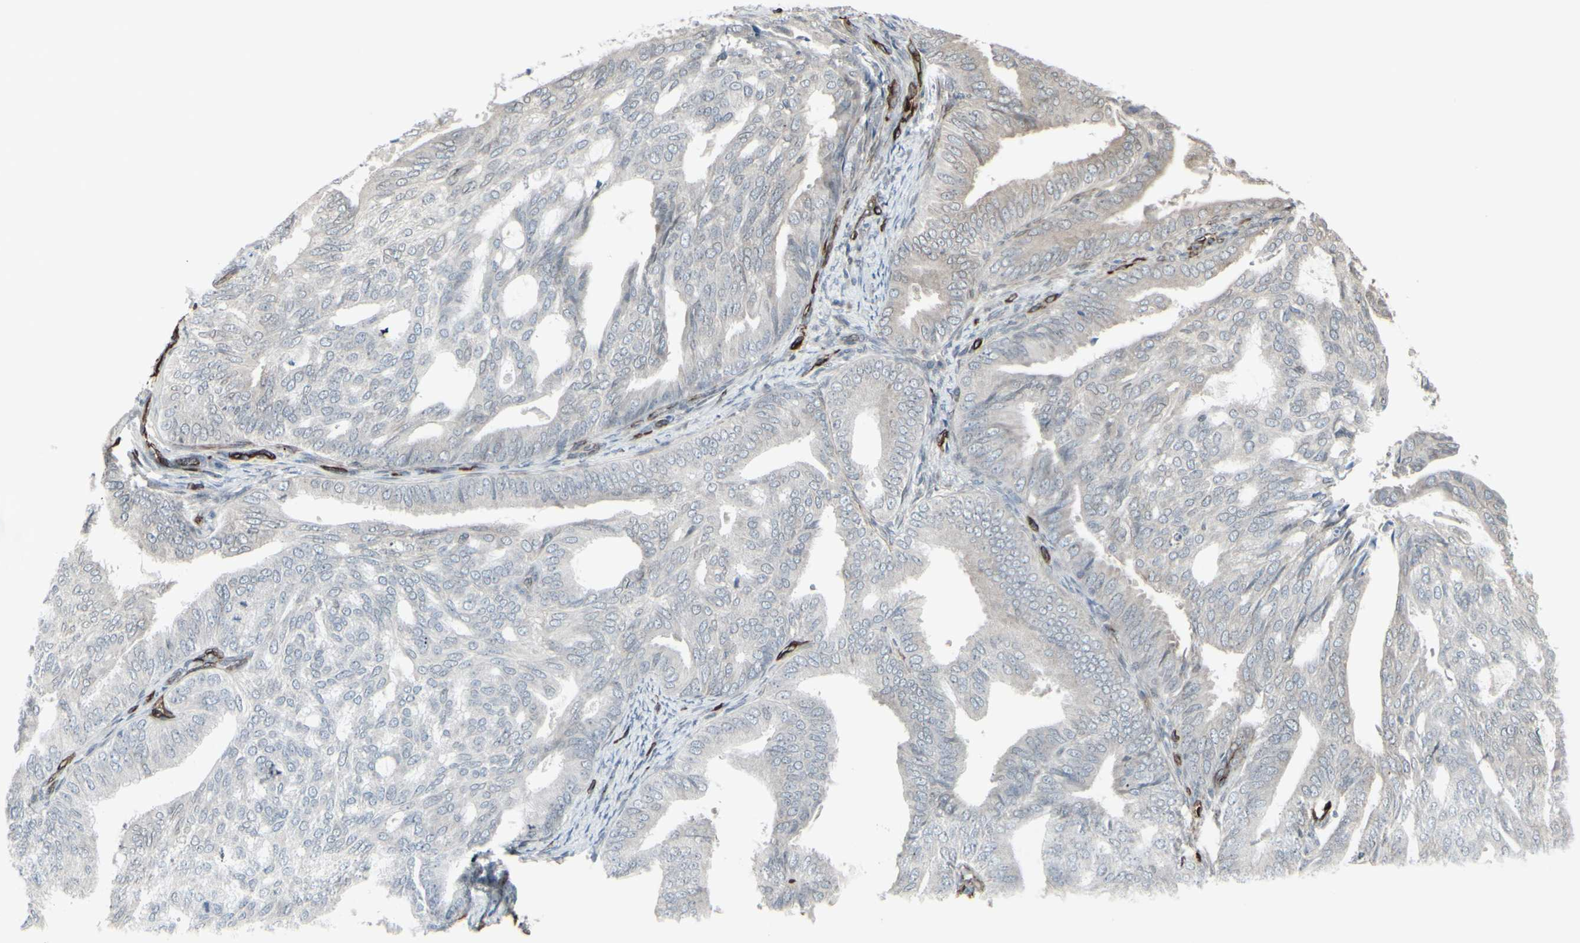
{"staining": {"intensity": "weak", "quantity": "25%-75%", "location": "cytoplasmic/membranous"}, "tissue": "endometrial cancer", "cell_type": "Tumor cells", "image_type": "cancer", "snomed": [{"axis": "morphology", "description": "Adenocarcinoma, NOS"}, {"axis": "topography", "description": "Endometrium"}], "caption": "A low amount of weak cytoplasmic/membranous positivity is identified in about 25%-75% of tumor cells in endometrial adenocarcinoma tissue.", "gene": "DTX3L", "patient": {"sex": "female", "age": 58}}